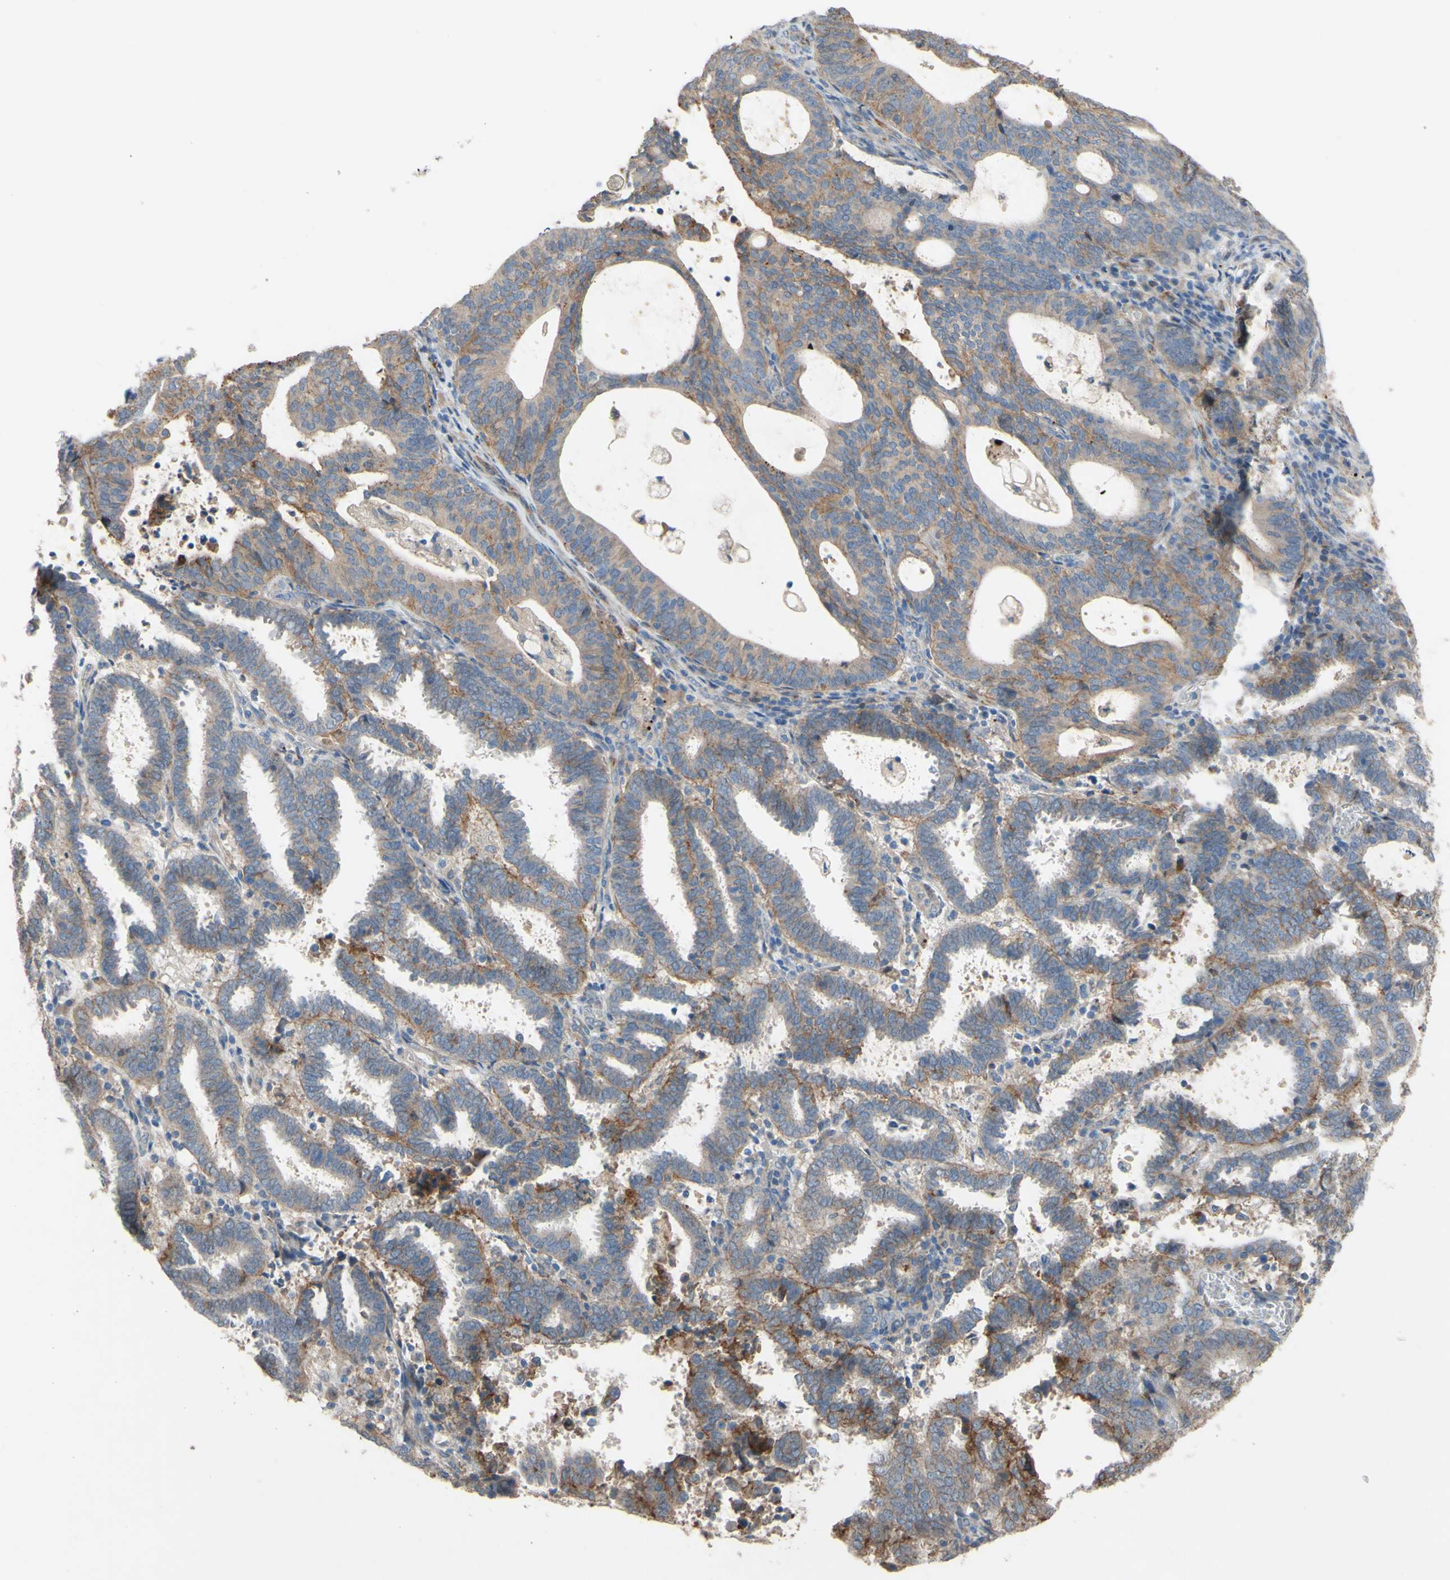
{"staining": {"intensity": "moderate", "quantity": ">75%", "location": "cytoplasmic/membranous"}, "tissue": "endometrial cancer", "cell_type": "Tumor cells", "image_type": "cancer", "snomed": [{"axis": "morphology", "description": "Adenocarcinoma, NOS"}, {"axis": "topography", "description": "Uterus"}], "caption": "There is medium levels of moderate cytoplasmic/membranous staining in tumor cells of adenocarcinoma (endometrial), as demonstrated by immunohistochemical staining (brown color).", "gene": "CDCP1", "patient": {"sex": "female", "age": 83}}